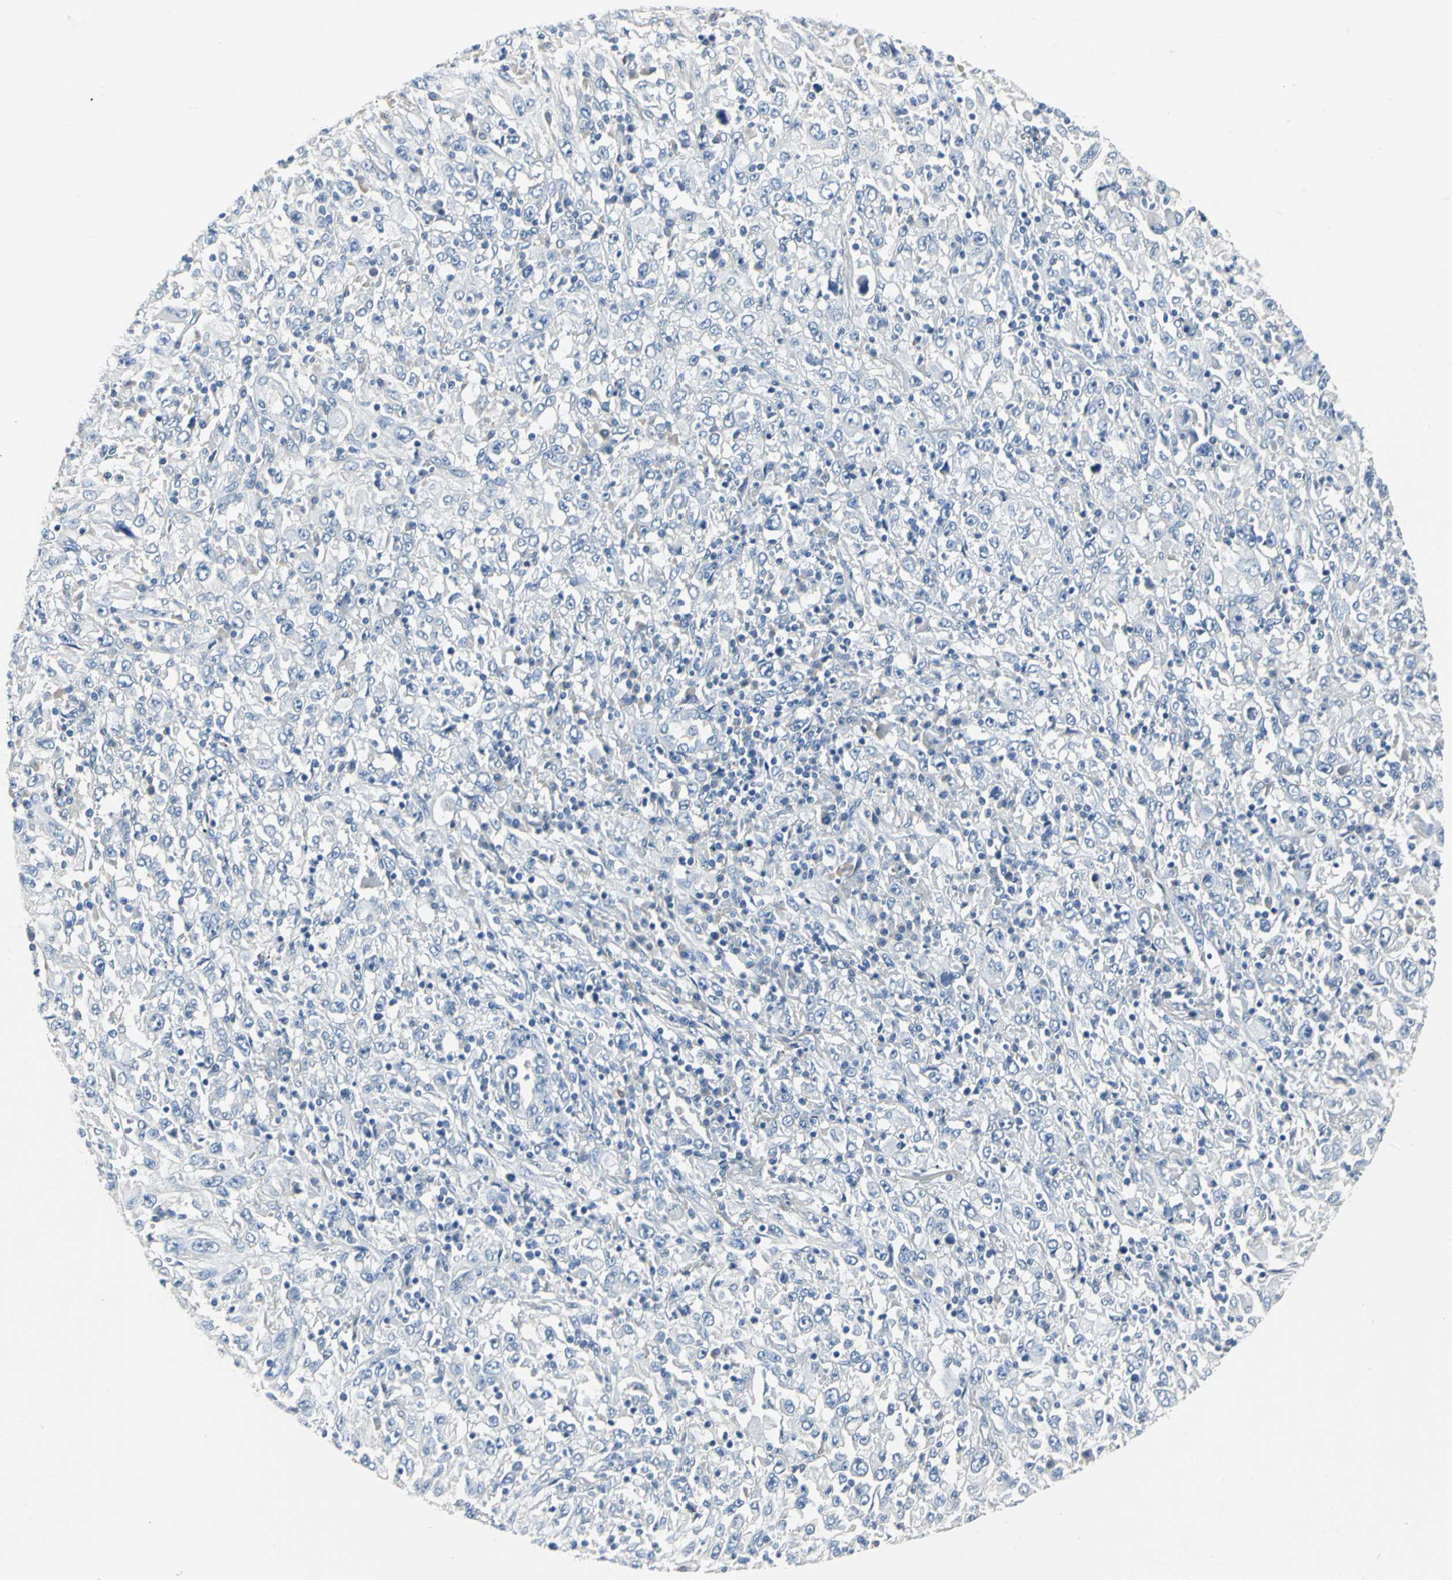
{"staining": {"intensity": "negative", "quantity": "none", "location": "none"}, "tissue": "melanoma", "cell_type": "Tumor cells", "image_type": "cancer", "snomed": [{"axis": "morphology", "description": "Malignant melanoma, Metastatic site"}, {"axis": "topography", "description": "Skin"}], "caption": "Immunohistochemical staining of malignant melanoma (metastatic site) reveals no significant positivity in tumor cells.", "gene": "RIPOR1", "patient": {"sex": "female", "age": 56}}